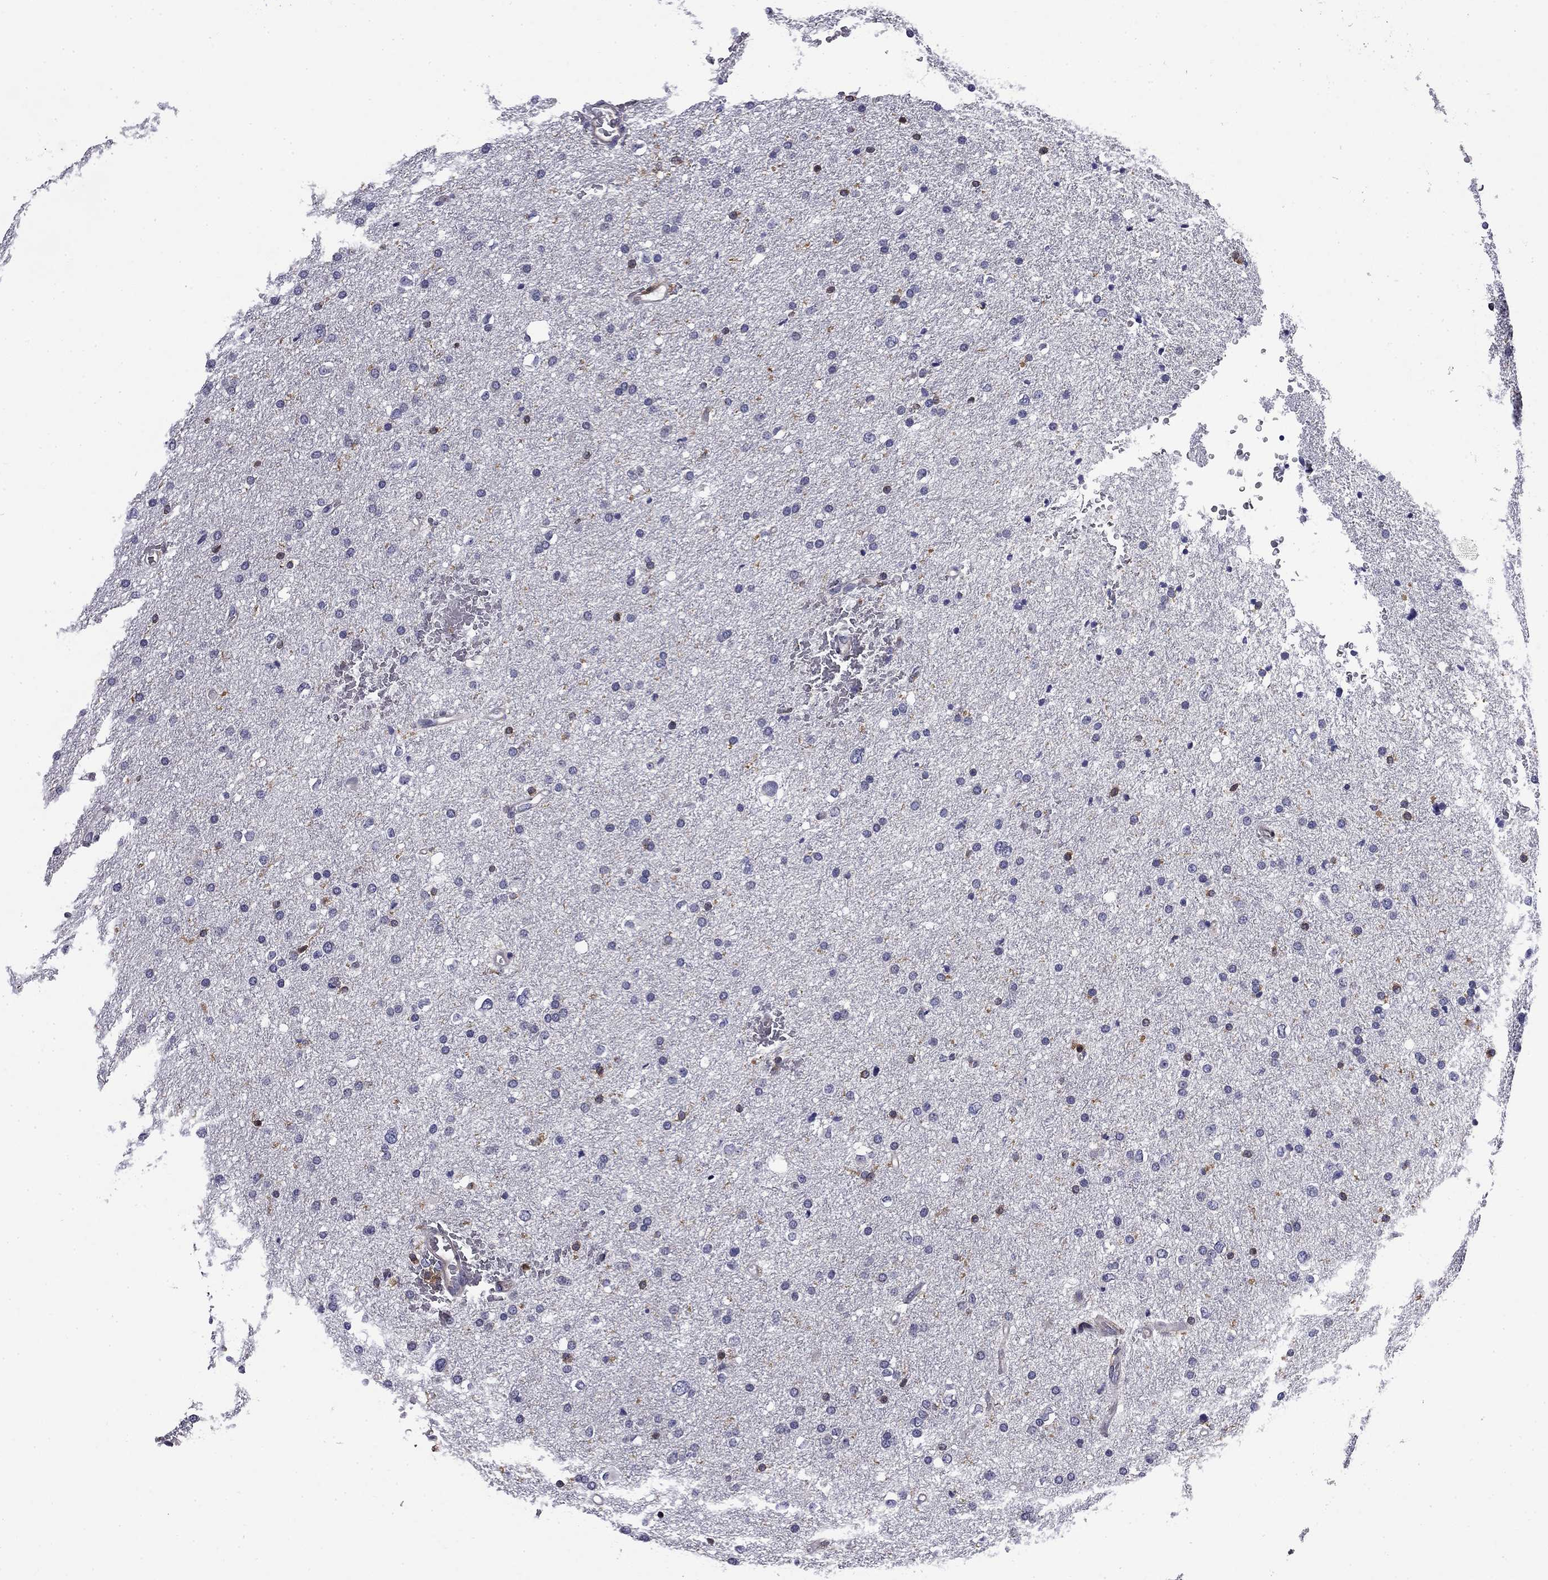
{"staining": {"intensity": "strong", "quantity": "<25%", "location": "nuclear"}, "tissue": "glioma", "cell_type": "Tumor cells", "image_type": "cancer", "snomed": [{"axis": "morphology", "description": "Glioma, malignant, Low grade"}, {"axis": "topography", "description": "Brain"}], "caption": "The image reveals a brown stain indicating the presence of a protein in the nuclear of tumor cells in malignant low-grade glioma.", "gene": "ARHGAP45", "patient": {"sex": "female", "age": 37}}